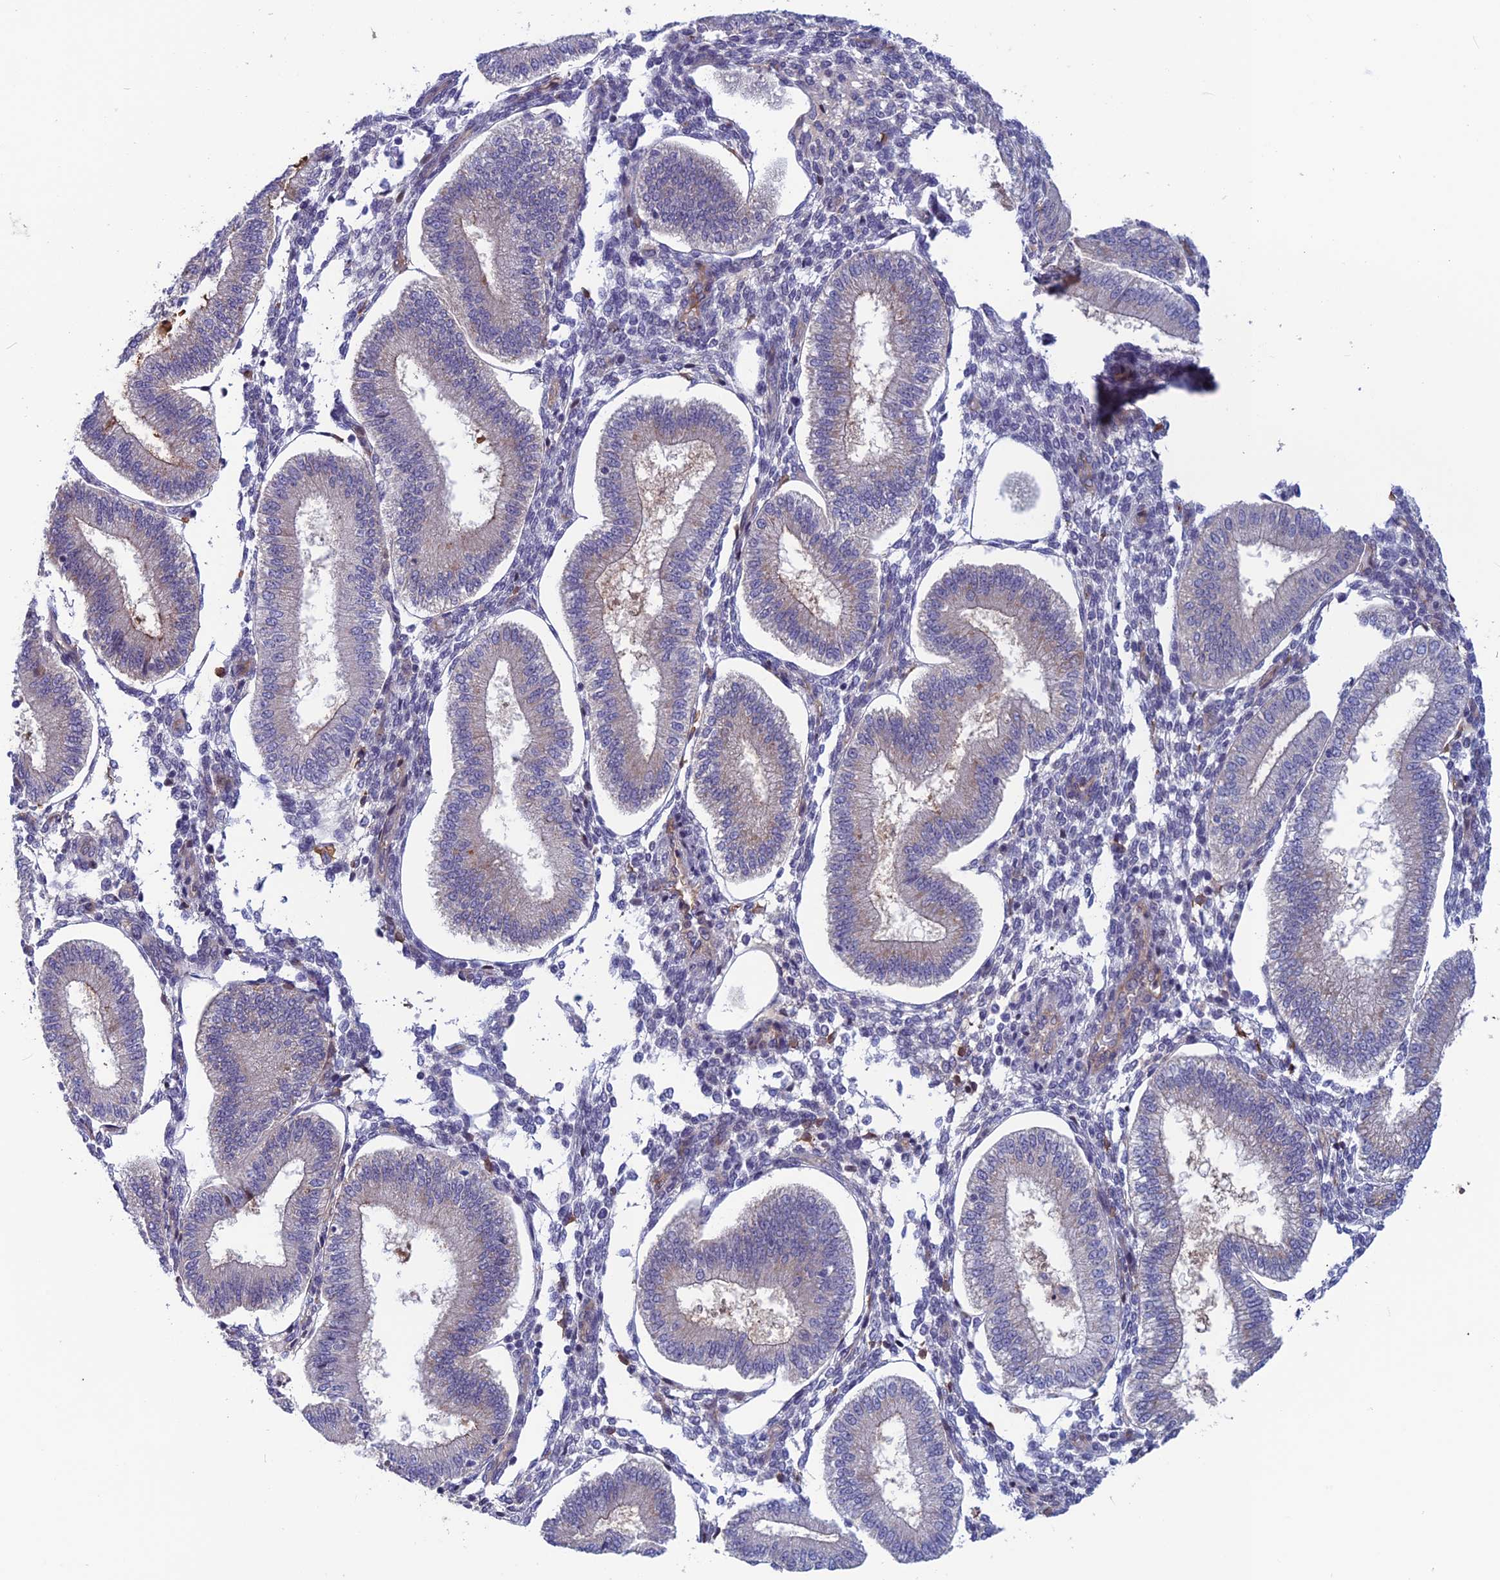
{"staining": {"intensity": "weak", "quantity": "<25%", "location": "nuclear"}, "tissue": "endometrium", "cell_type": "Cells in endometrial stroma", "image_type": "normal", "snomed": [{"axis": "morphology", "description": "Normal tissue, NOS"}, {"axis": "topography", "description": "Endometrium"}], "caption": "Endometrium was stained to show a protein in brown. There is no significant expression in cells in endometrial stroma.", "gene": "FKBPL", "patient": {"sex": "female", "age": 39}}